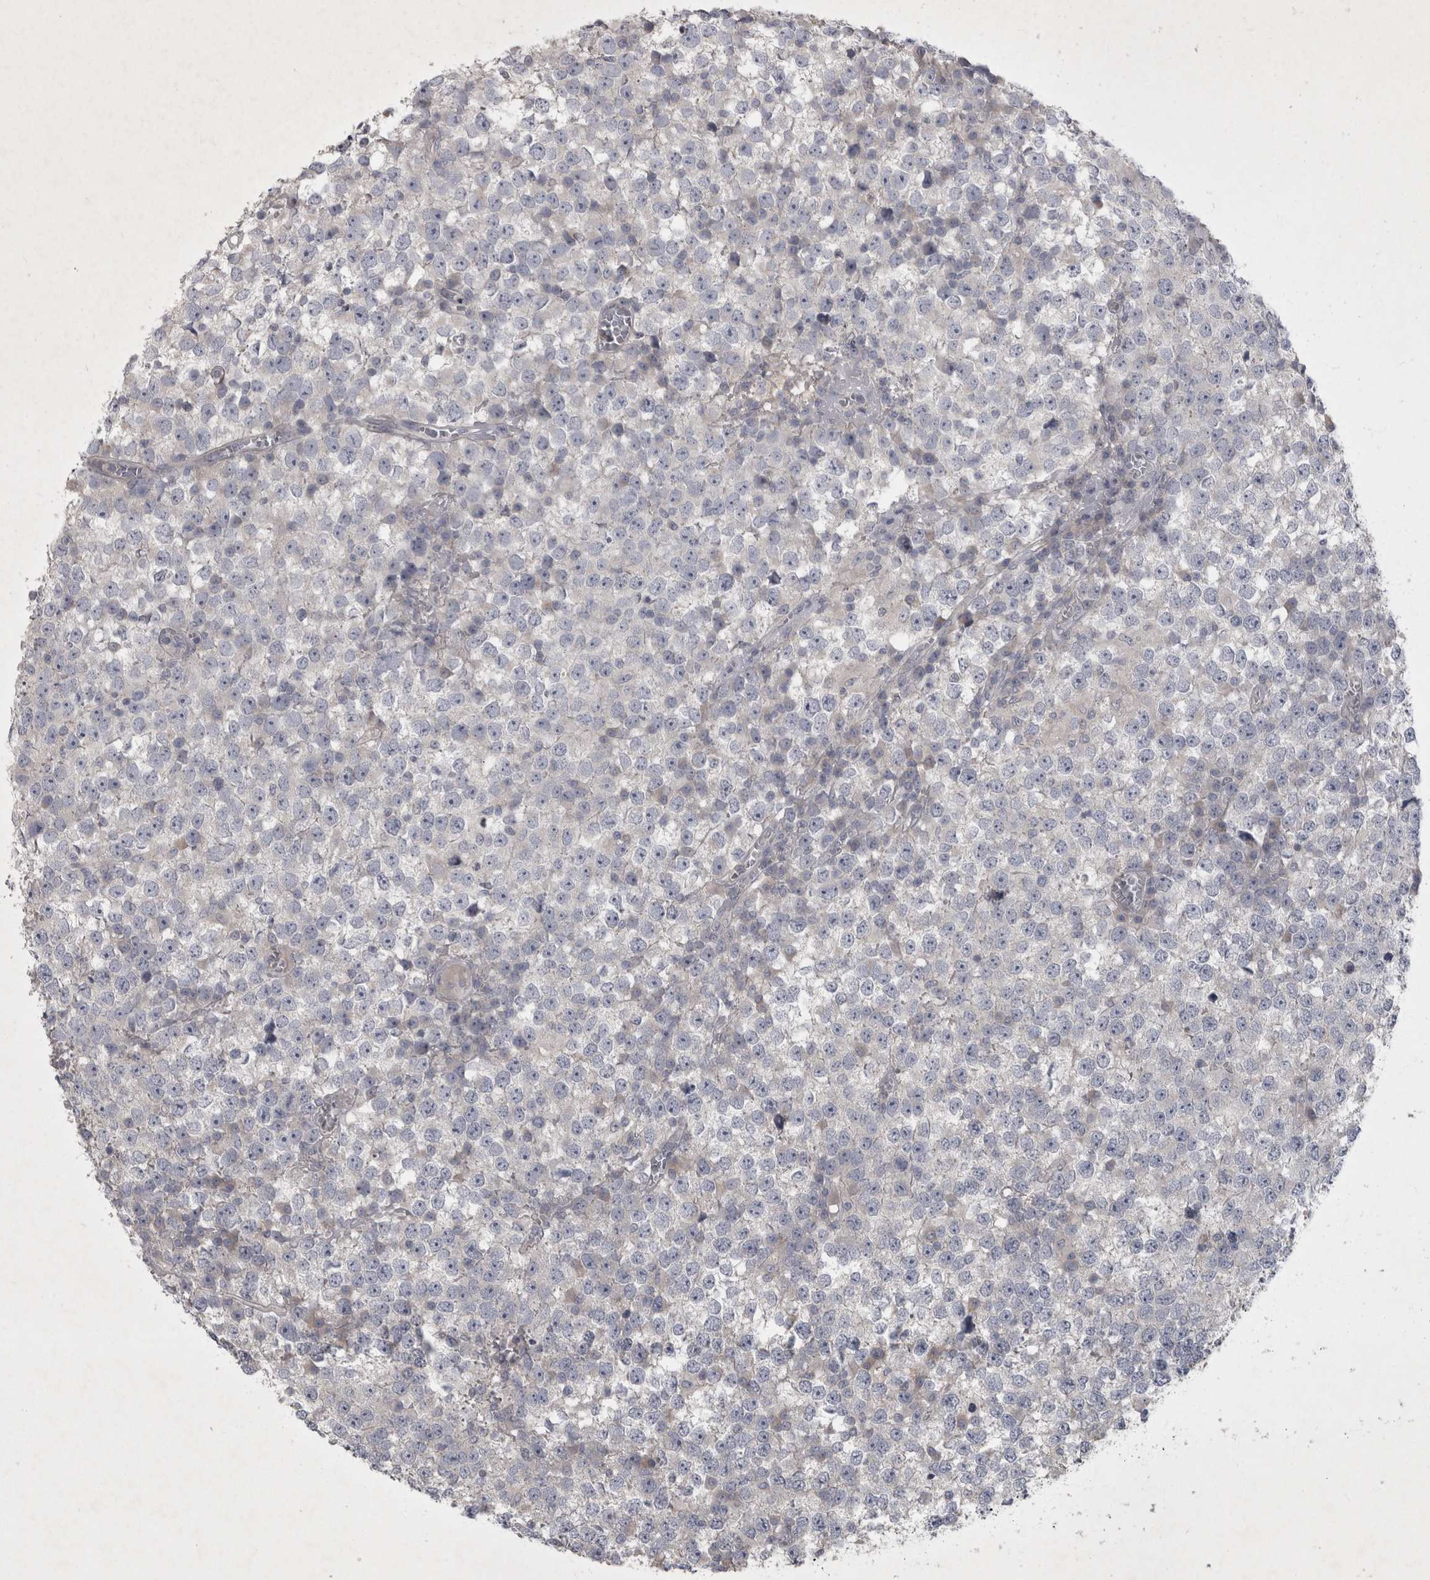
{"staining": {"intensity": "negative", "quantity": "none", "location": "none"}, "tissue": "testis cancer", "cell_type": "Tumor cells", "image_type": "cancer", "snomed": [{"axis": "morphology", "description": "Seminoma, NOS"}, {"axis": "topography", "description": "Testis"}], "caption": "This photomicrograph is of testis seminoma stained with IHC to label a protein in brown with the nuclei are counter-stained blue. There is no expression in tumor cells.", "gene": "ENPP7", "patient": {"sex": "male", "age": 65}}